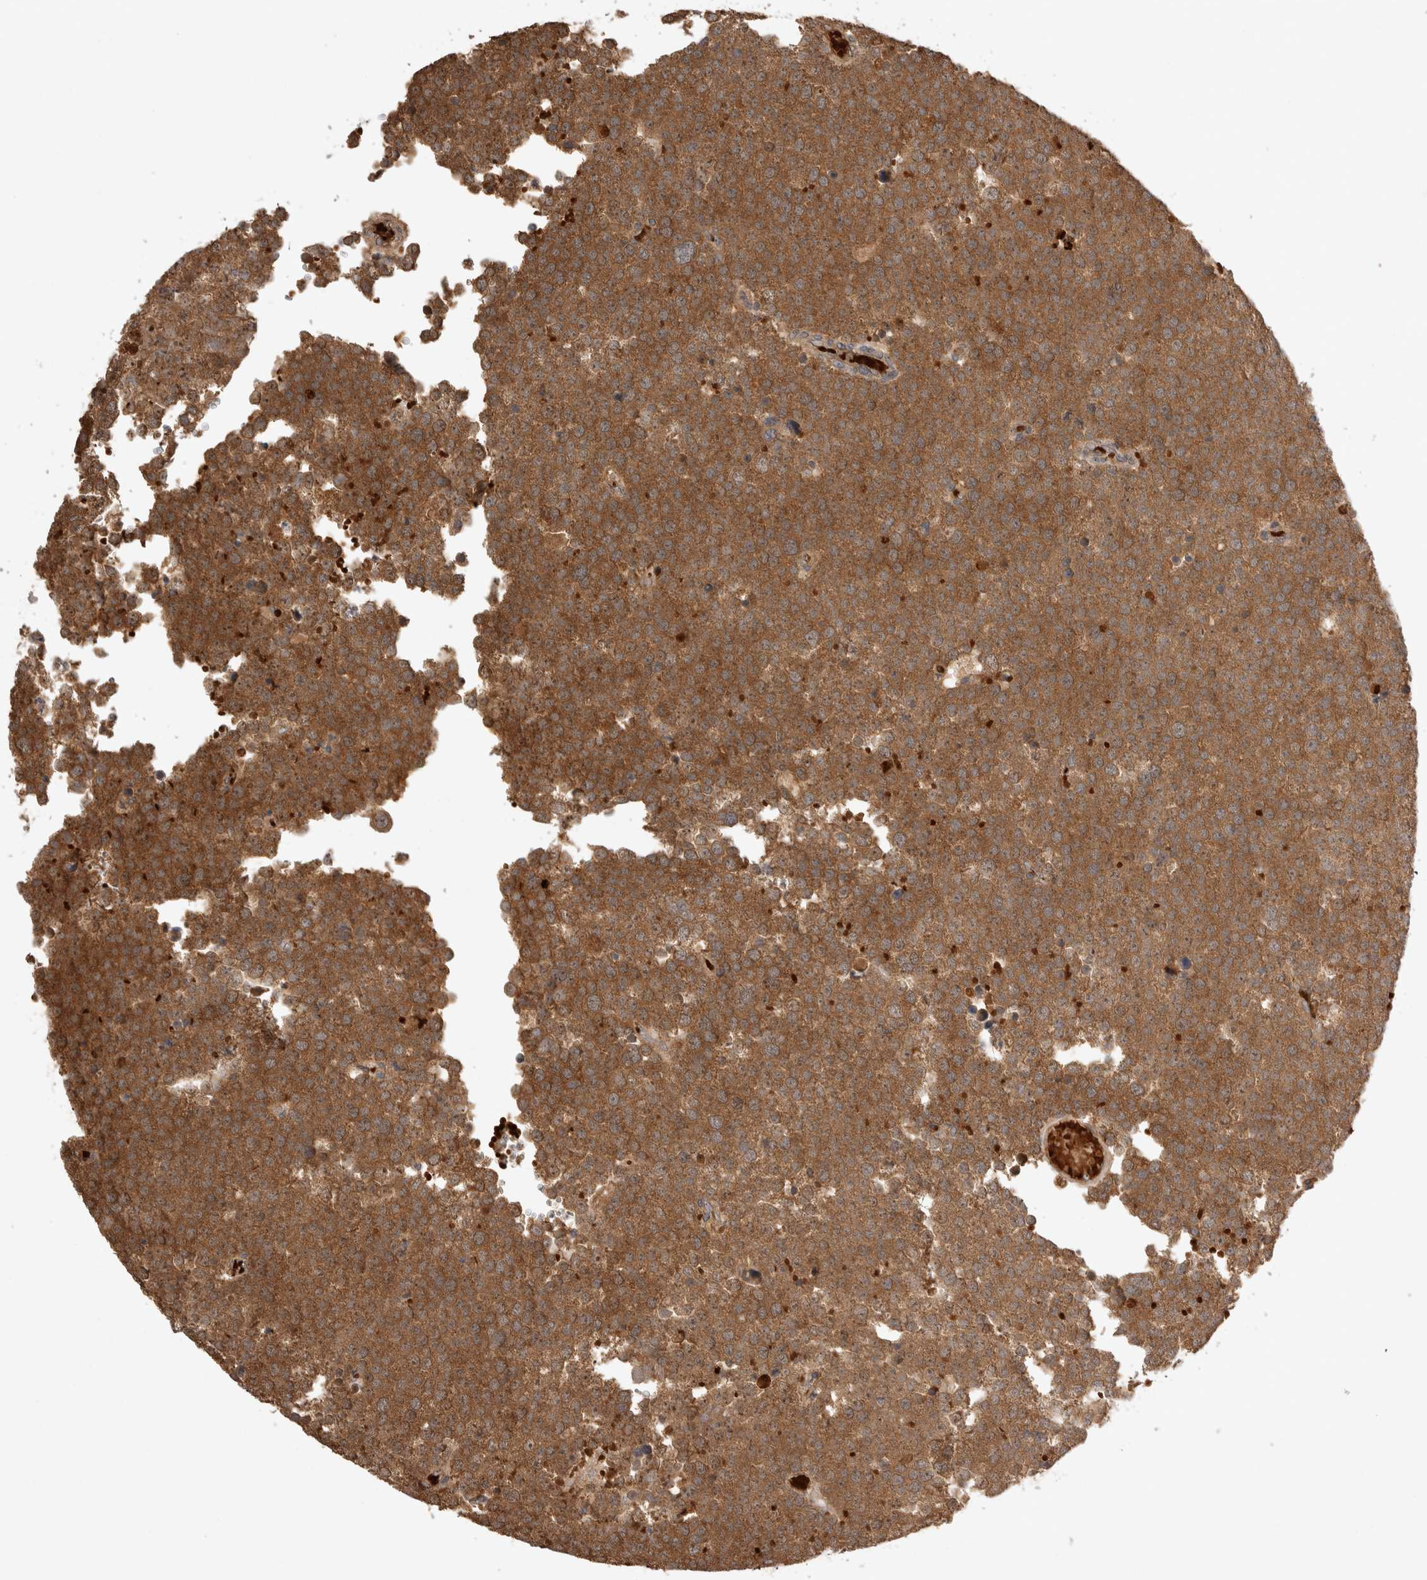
{"staining": {"intensity": "moderate", "quantity": ">75%", "location": "cytoplasmic/membranous"}, "tissue": "testis cancer", "cell_type": "Tumor cells", "image_type": "cancer", "snomed": [{"axis": "morphology", "description": "Seminoma, NOS"}, {"axis": "topography", "description": "Testis"}], "caption": "Protein analysis of testis seminoma tissue displays moderate cytoplasmic/membranous expression in about >75% of tumor cells. (Stains: DAB in brown, nuclei in blue, Microscopy: brightfield microscopy at high magnification).", "gene": "FAM221A", "patient": {"sex": "male", "age": 71}}